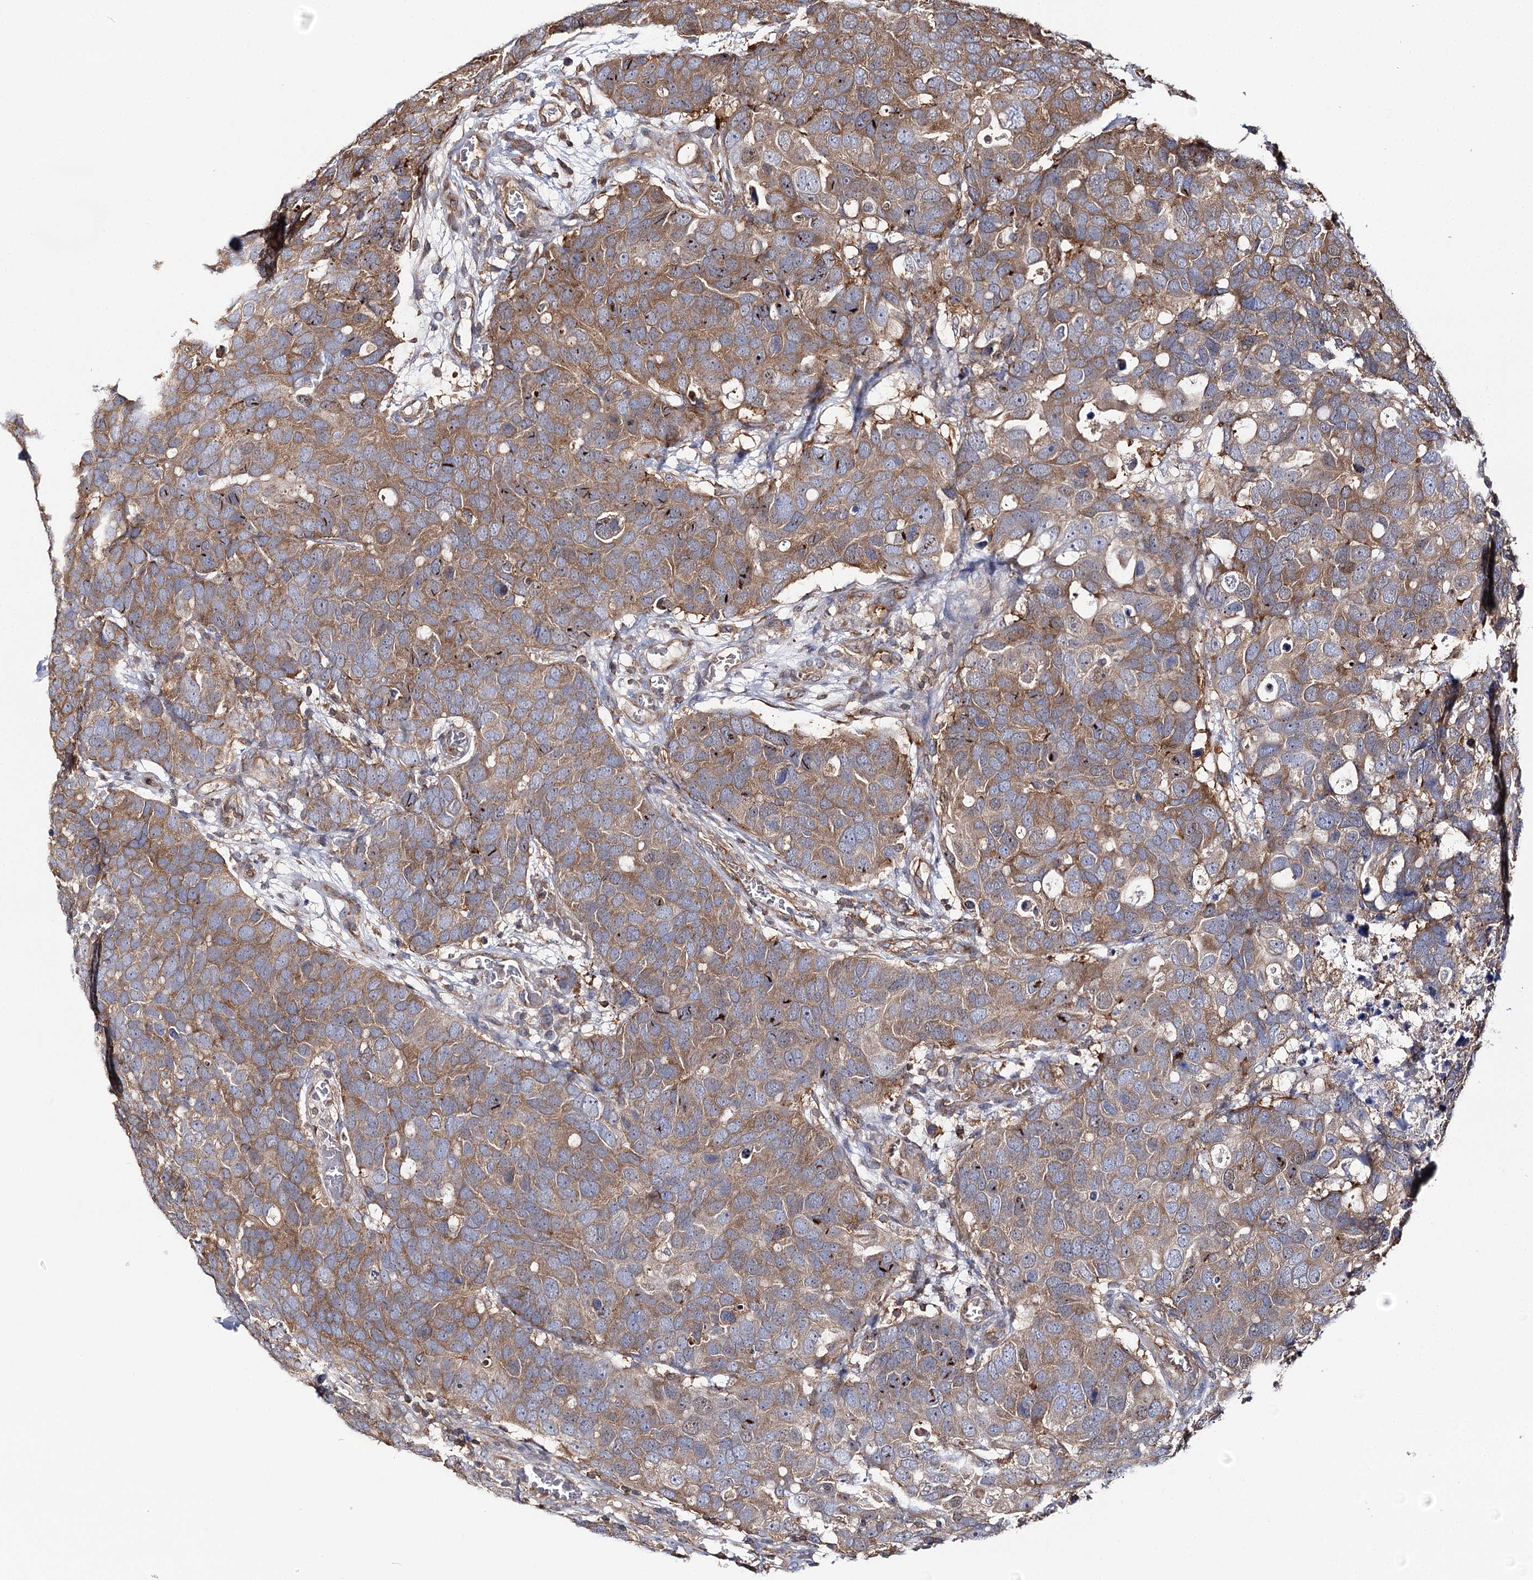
{"staining": {"intensity": "moderate", "quantity": ">75%", "location": "cytoplasmic/membranous"}, "tissue": "breast cancer", "cell_type": "Tumor cells", "image_type": "cancer", "snomed": [{"axis": "morphology", "description": "Duct carcinoma"}, {"axis": "topography", "description": "Breast"}], "caption": "Immunohistochemical staining of breast cancer displays moderate cytoplasmic/membranous protein staining in approximately >75% of tumor cells.", "gene": "SEC24B", "patient": {"sex": "female", "age": 83}}